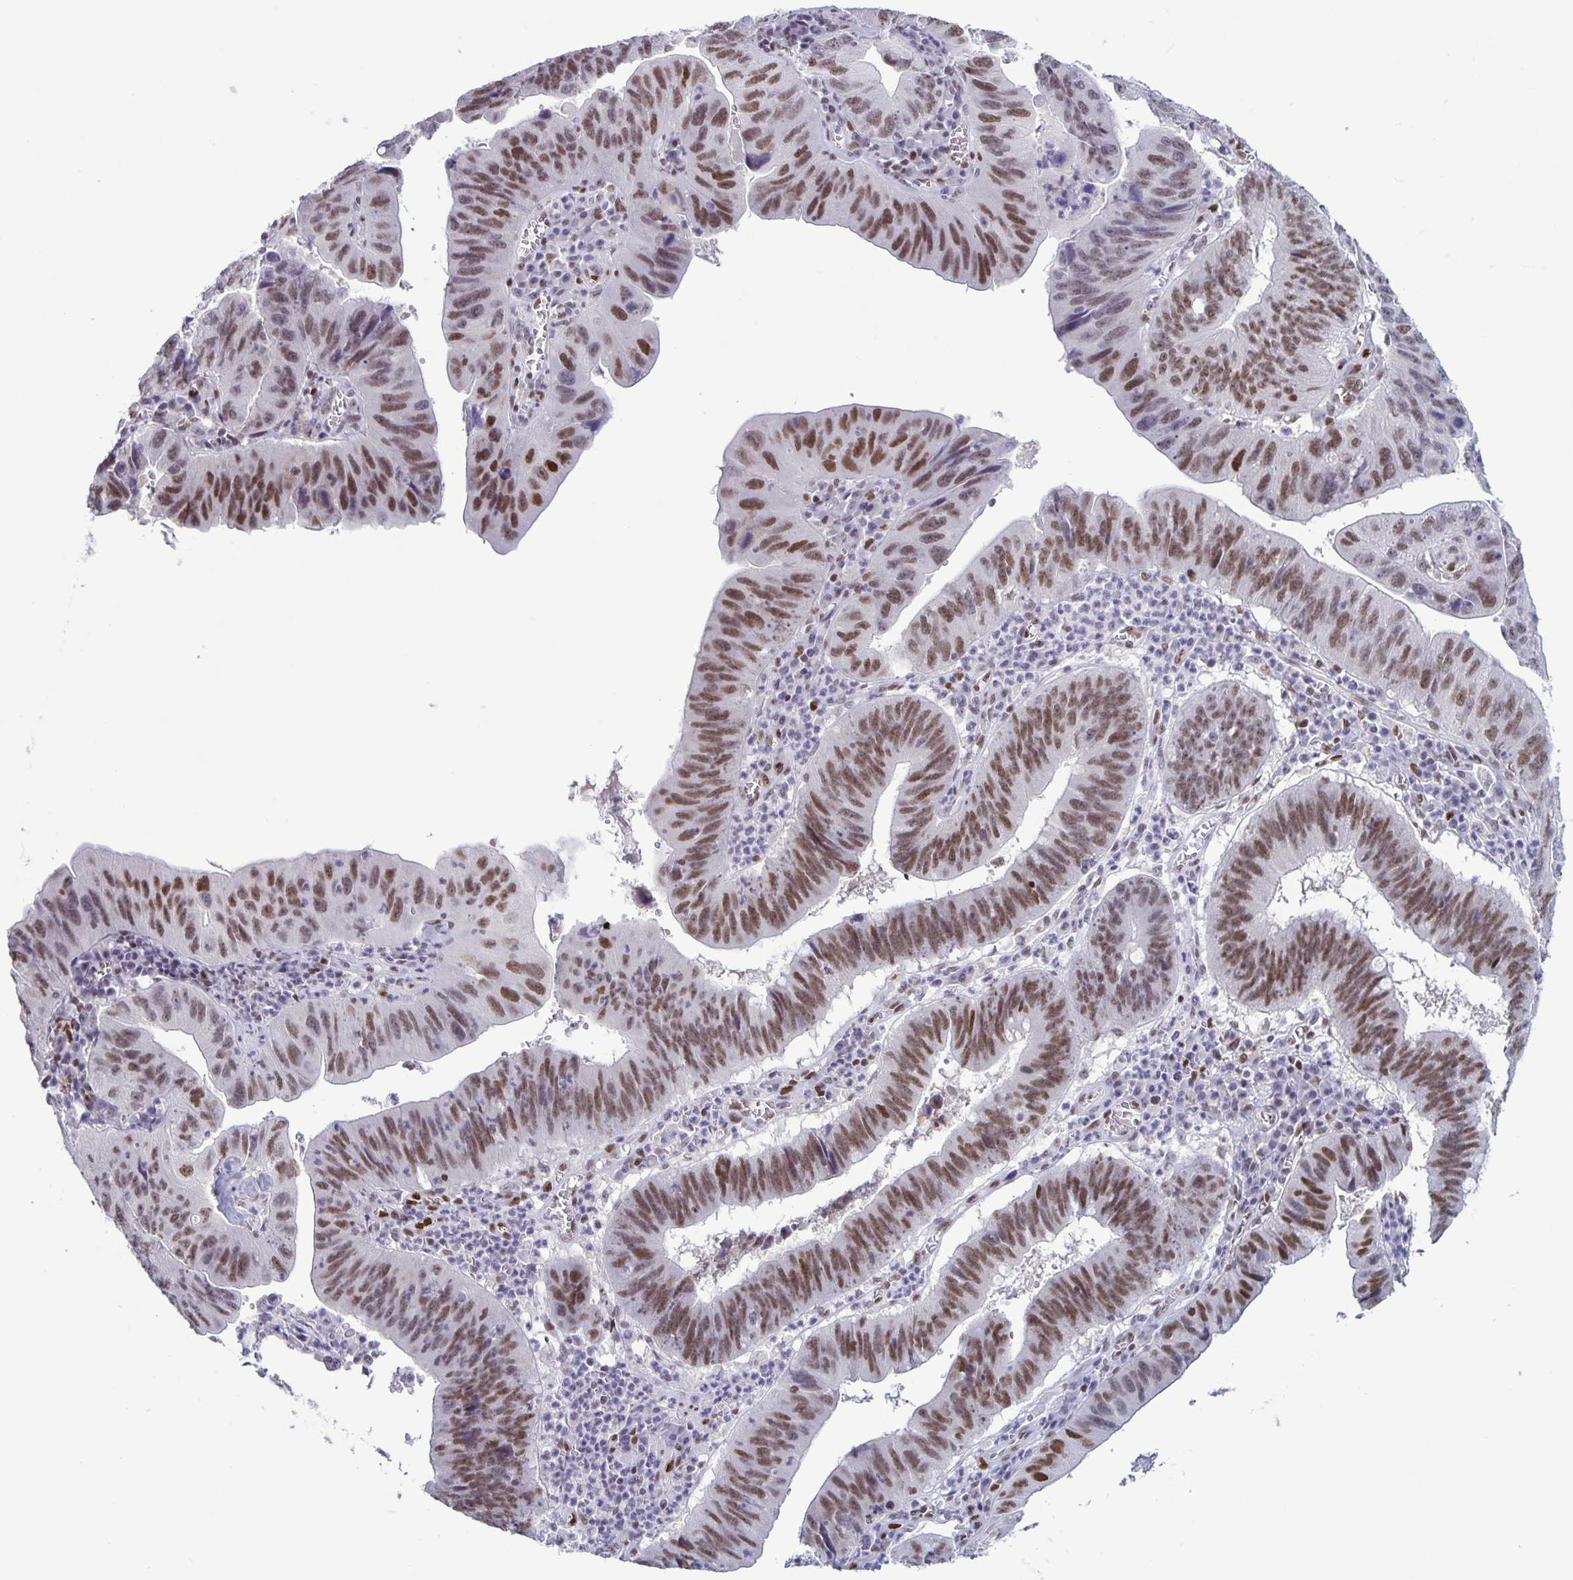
{"staining": {"intensity": "moderate", "quantity": ">75%", "location": "nuclear"}, "tissue": "stomach cancer", "cell_type": "Tumor cells", "image_type": "cancer", "snomed": [{"axis": "morphology", "description": "Adenocarcinoma, NOS"}, {"axis": "topography", "description": "Stomach"}], "caption": "This is a micrograph of IHC staining of stomach cancer (adenocarcinoma), which shows moderate expression in the nuclear of tumor cells.", "gene": "JUND", "patient": {"sex": "male", "age": 59}}